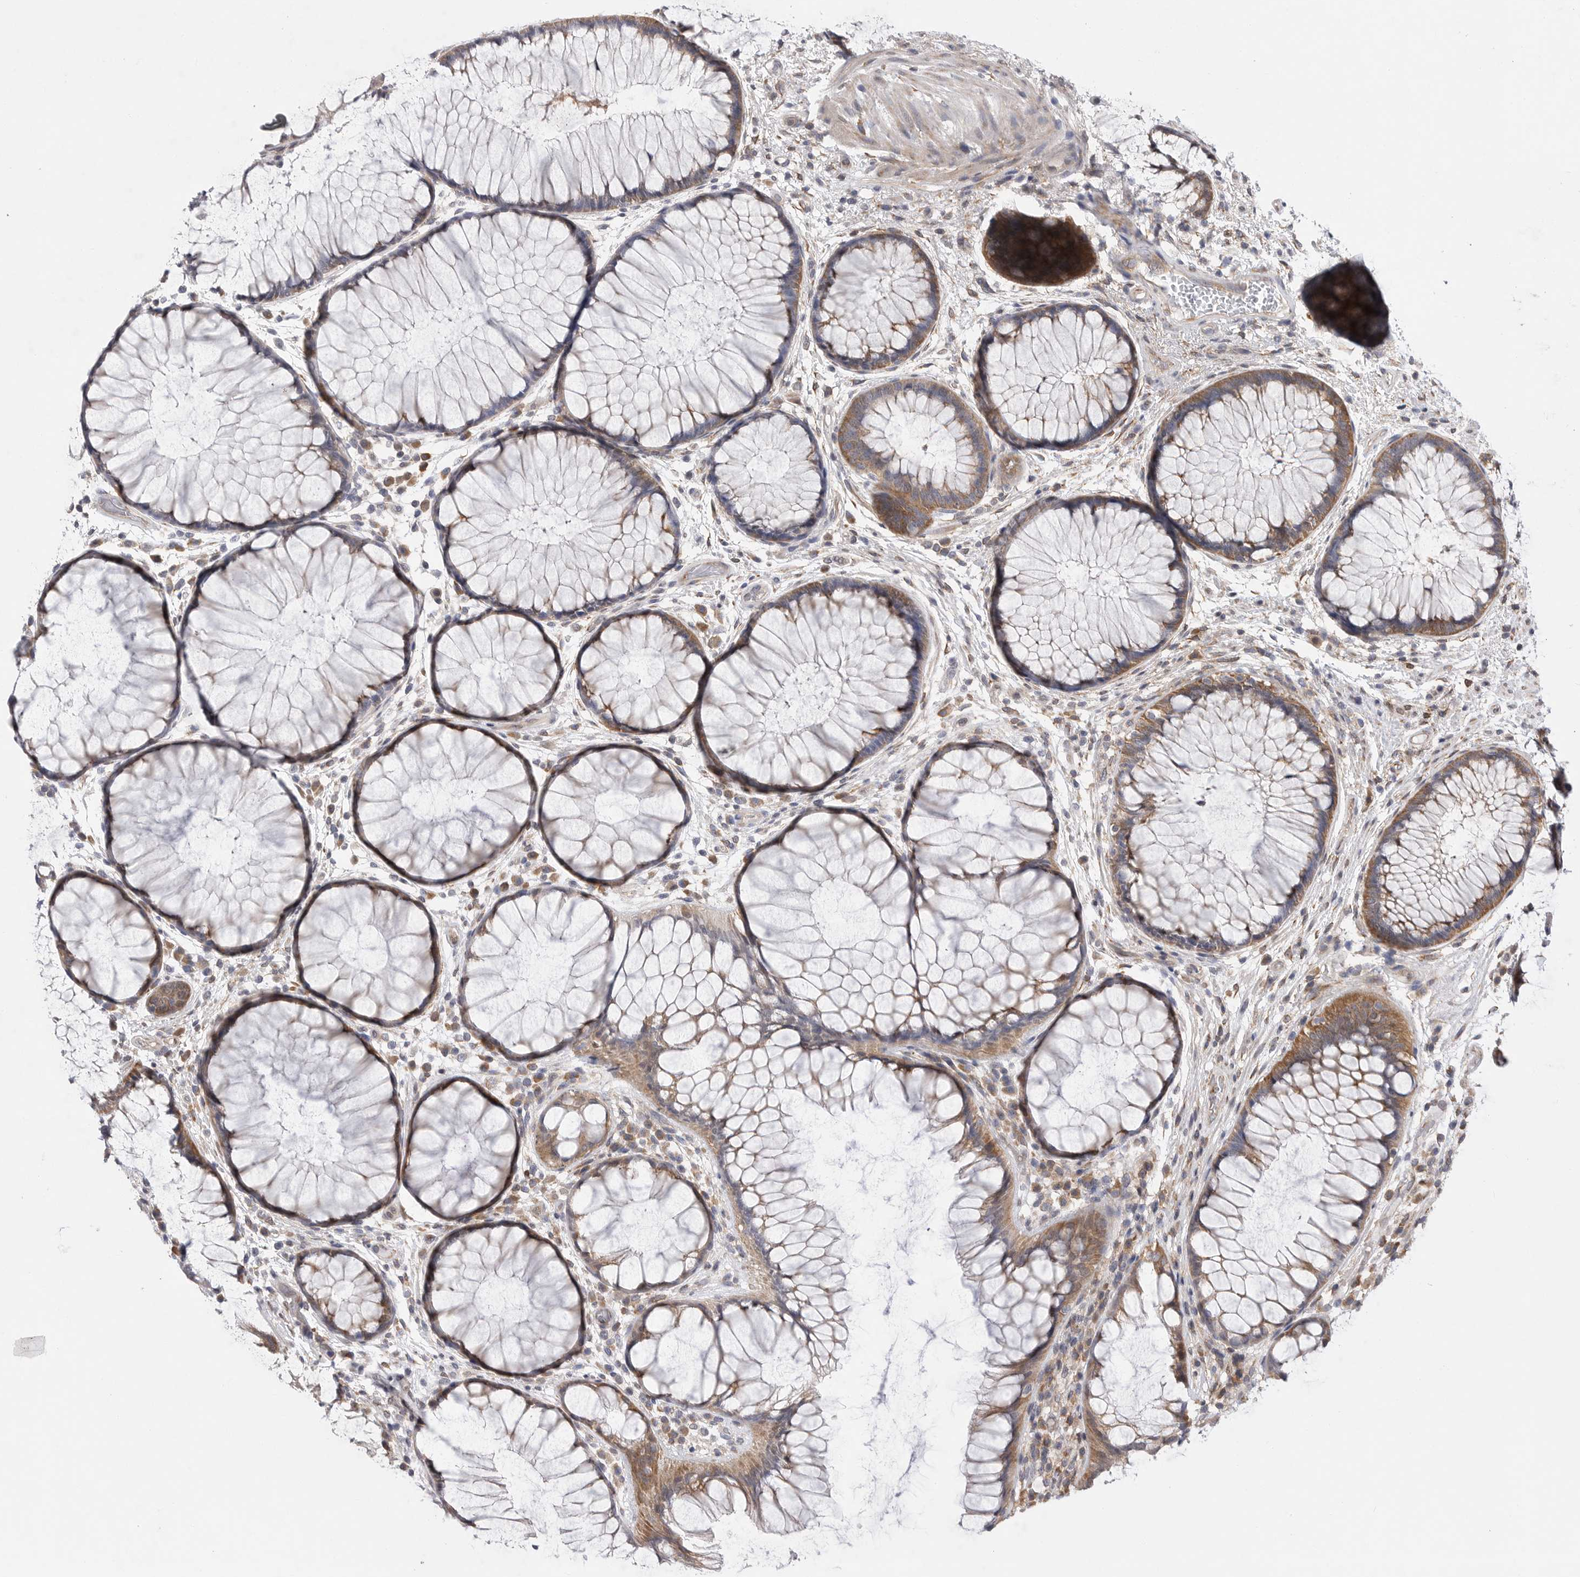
{"staining": {"intensity": "moderate", "quantity": ">75%", "location": "cytoplasmic/membranous"}, "tissue": "rectum", "cell_type": "Glandular cells", "image_type": "normal", "snomed": [{"axis": "morphology", "description": "Normal tissue, NOS"}, {"axis": "topography", "description": "Rectum"}], "caption": "Protein staining of benign rectum shows moderate cytoplasmic/membranous staining in about >75% of glandular cells. The staining is performed using DAB (3,3'-diaminobenzidine) brown chromogen to label protein expression. The nuclei are counter-stained blue using hematoxylin.", "gene": "FBXO43", "patient": {"sex": "male", "age": 51}}